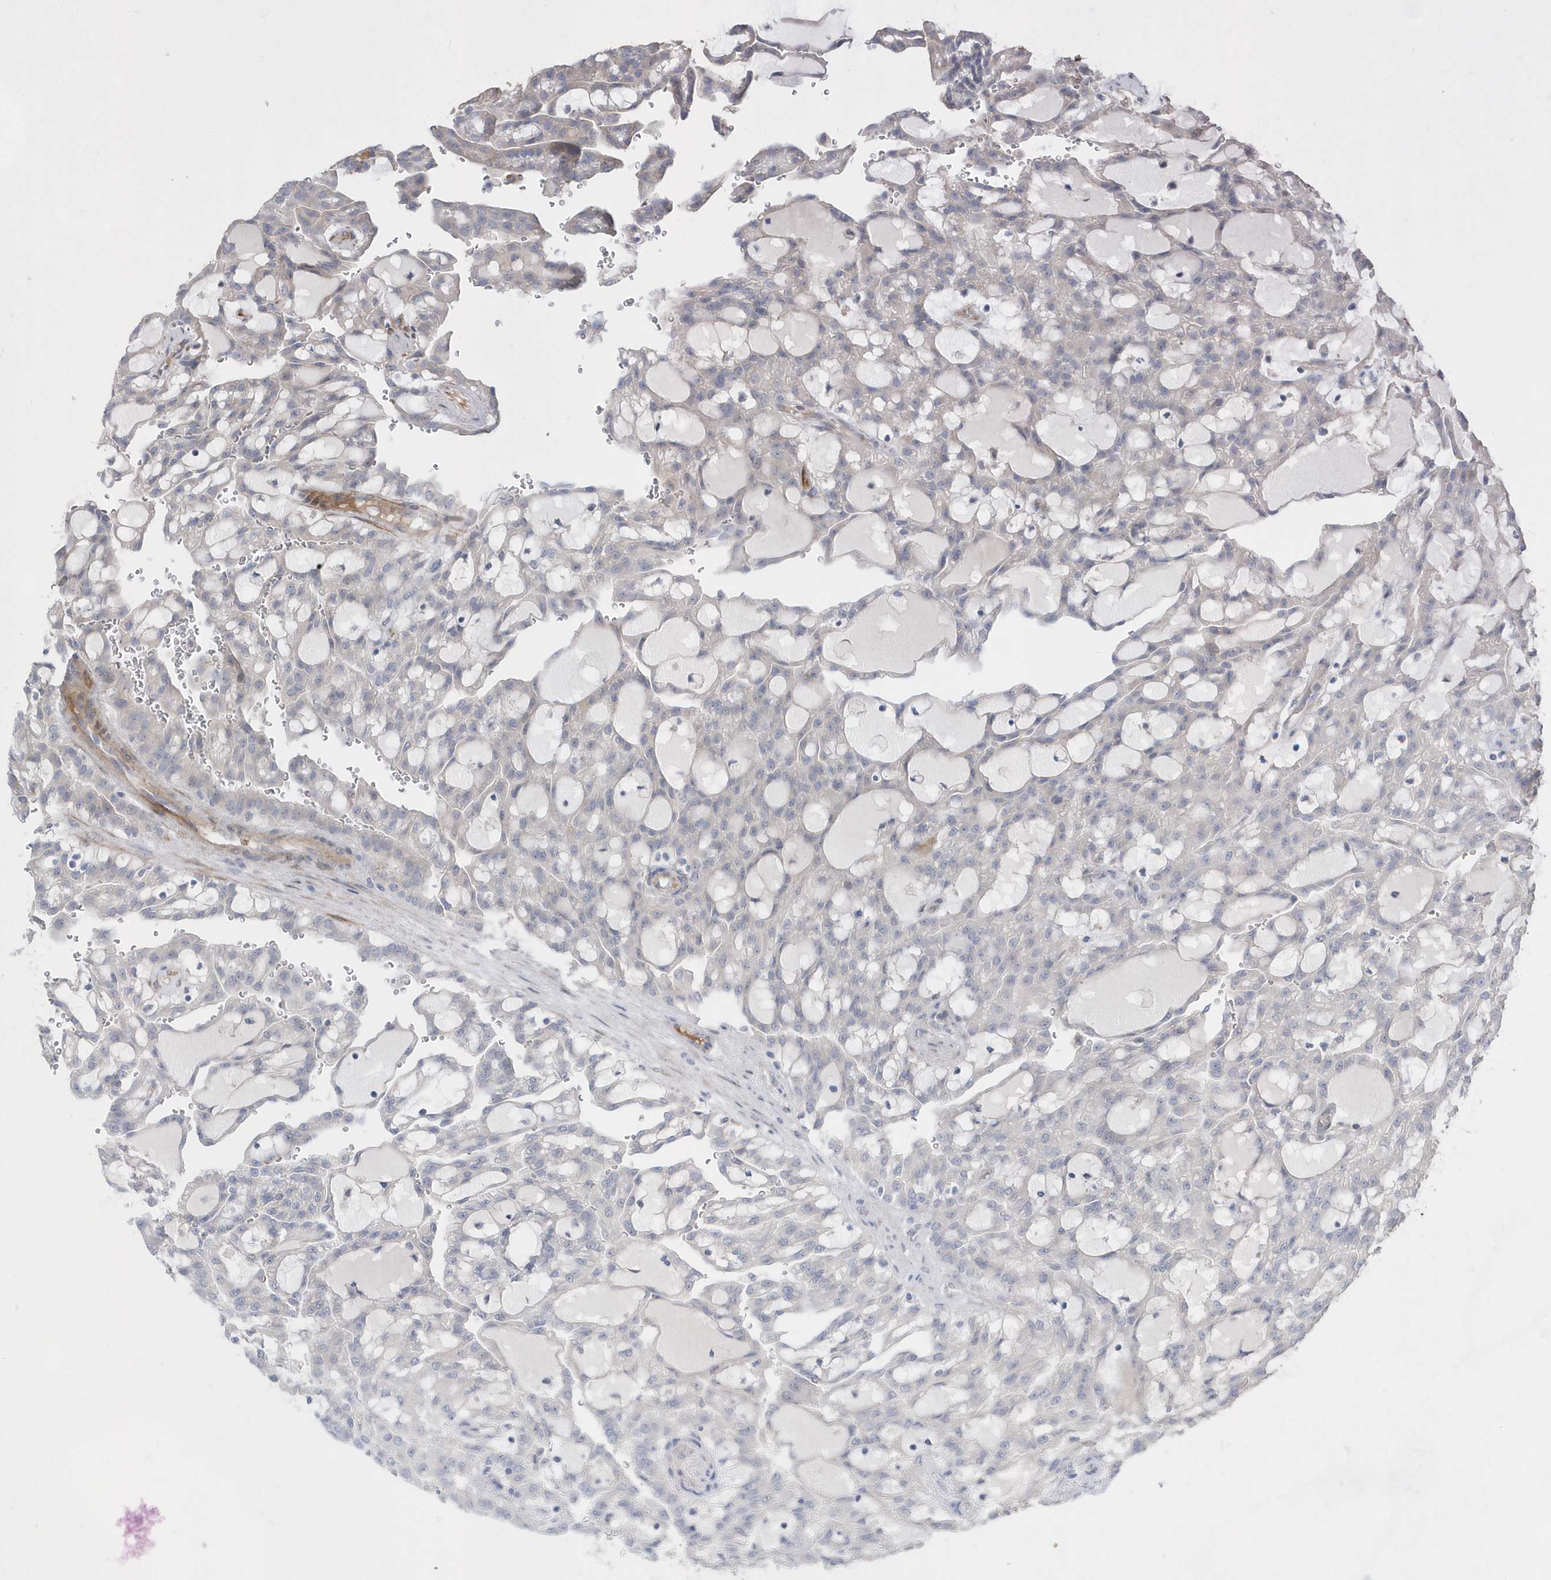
{"staining": {"intensity": "negative", "quantity": "none", "location": "none"}, "tissue": "renal cancer", "cell_type": "Tumor cells", "image_type": "cancer", "snomed": [{"axis": "morphology", "description": "Adenocarcinoma, NOS"}, {"axis": "topography", "description": "Kidney"}], "caption": "This histopathology image is of renal adenocarcinoma stained with IHC to label a protein in brown with the nuclei are counter-stained blue. There is no staining in tumor cells.", "gene": "TMEM132B", "patient": {"sex": "male", "age": 63}}